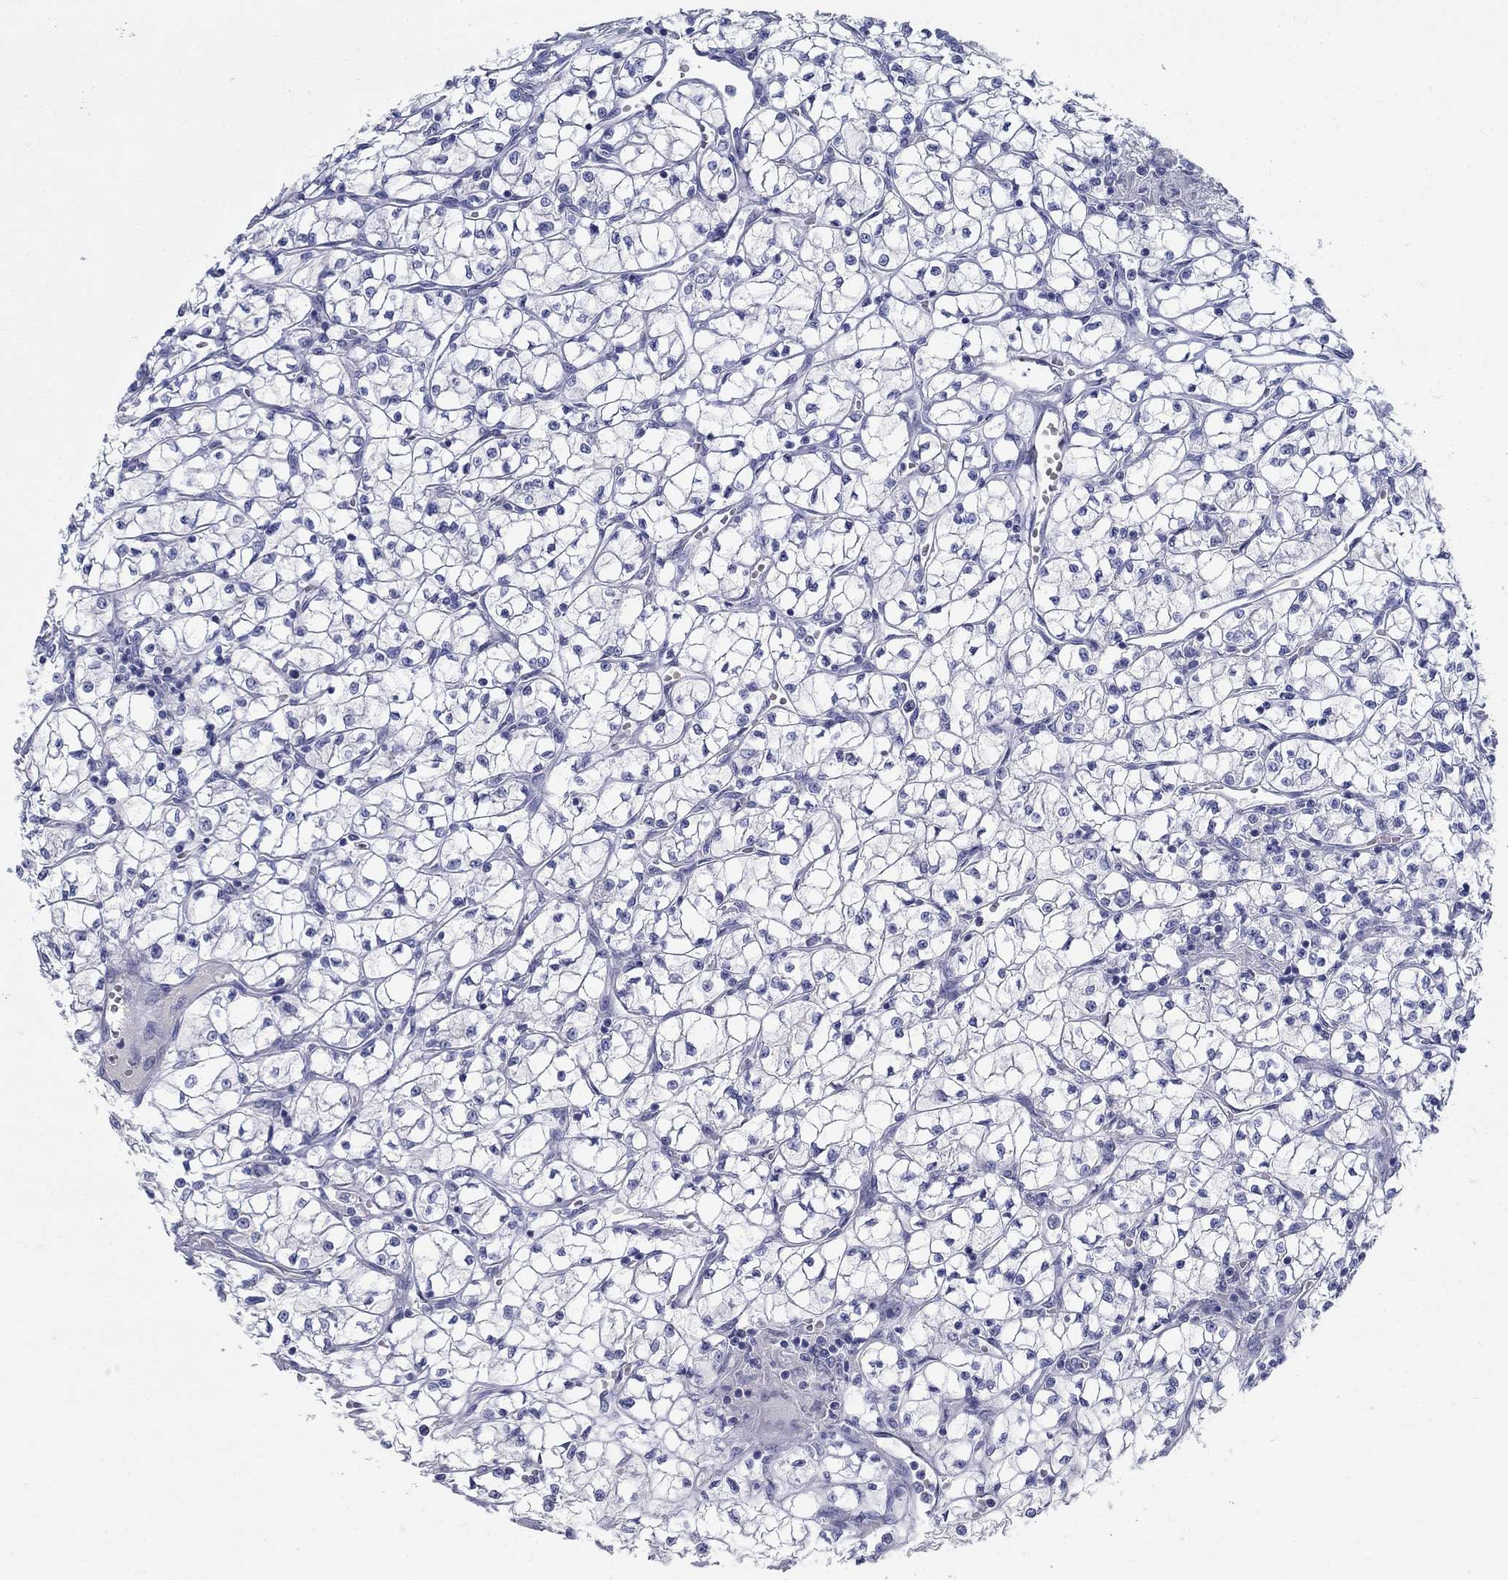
{"staining": {"intensity": "negative", "quantity": "none", "location": "none"}, "tissue": "renal cancer", "cell_type": "Tumor cells", "image_type": "cancer", "snomed": [{"axis": "morphology", "description": "Adenocarcinoma, NOS"}, {"axis": "topography", "description": "Kidney"}], "caption": "Image shows no significant protein expression in tumor cells of adenocarcinoma (renal).", "gene": "GUCA1A", "patient": {"sex": "female", "age": 64}}